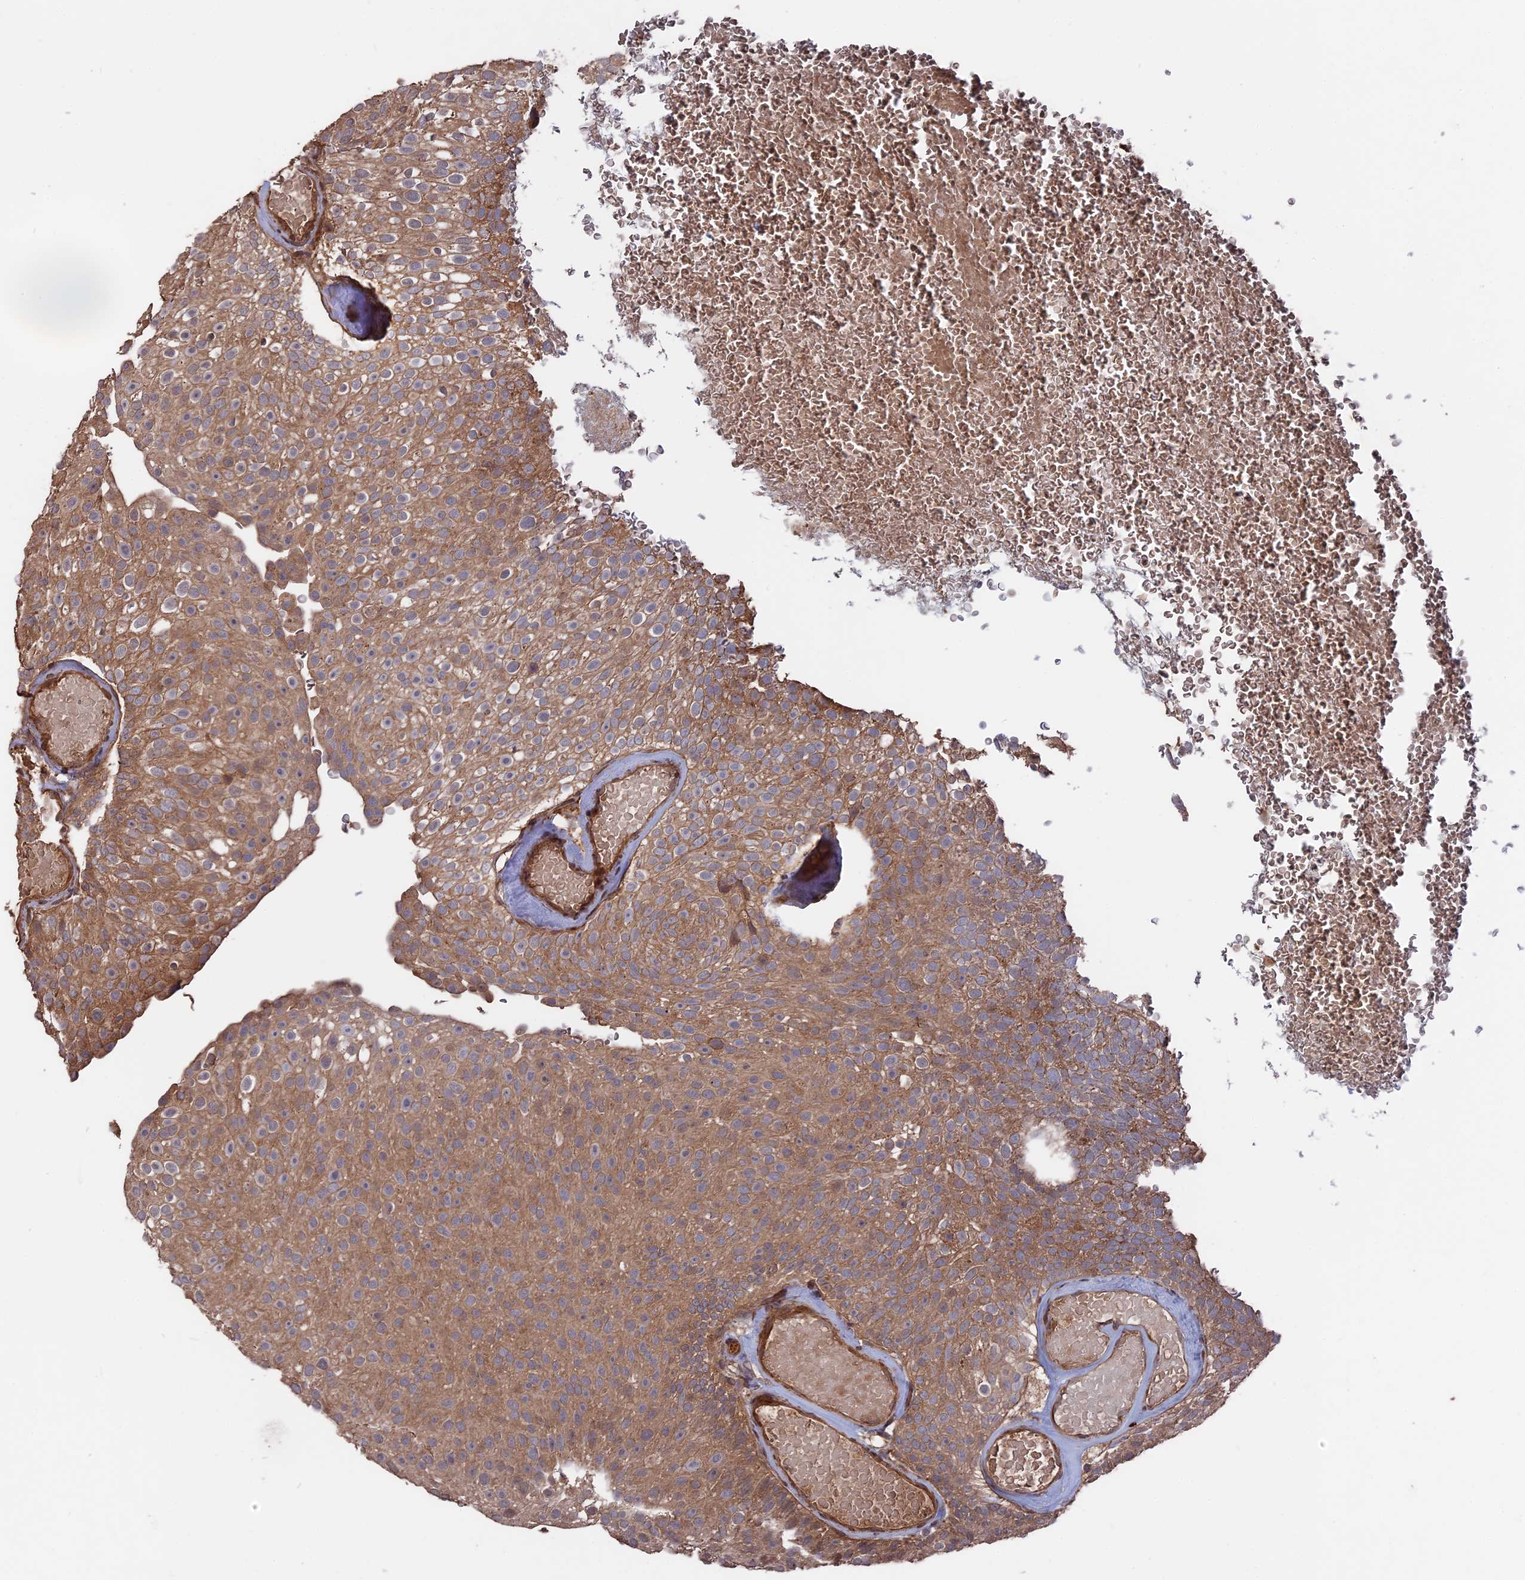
{"staining": {"intensity": "moderate", "quantity": ">75%", "location": "cytoplasmic/membranous"}, "tissue": "urothelial cancer", "cell_type": "Tumor cells", "image_type": "cancer", "snomed": [{"axis": "morphology", "description": "Urothelial carcinoma, Low grade"}, {"axis": "topography", "description": "Urinary bladder"}], "caption": "Tumor cells demonstrate medium levels of moderate cytoplasmic/membranous positivity in approximately >75% of cells in human urothelial cancer. (Stains: DAB (3,3'-diaminobenzidine) in brown, nuclei in blue, Microscopy: brightfield microscopy at high magnification).", "gene": "TELO2", "patient": {"sex": "male", "age": 78}}